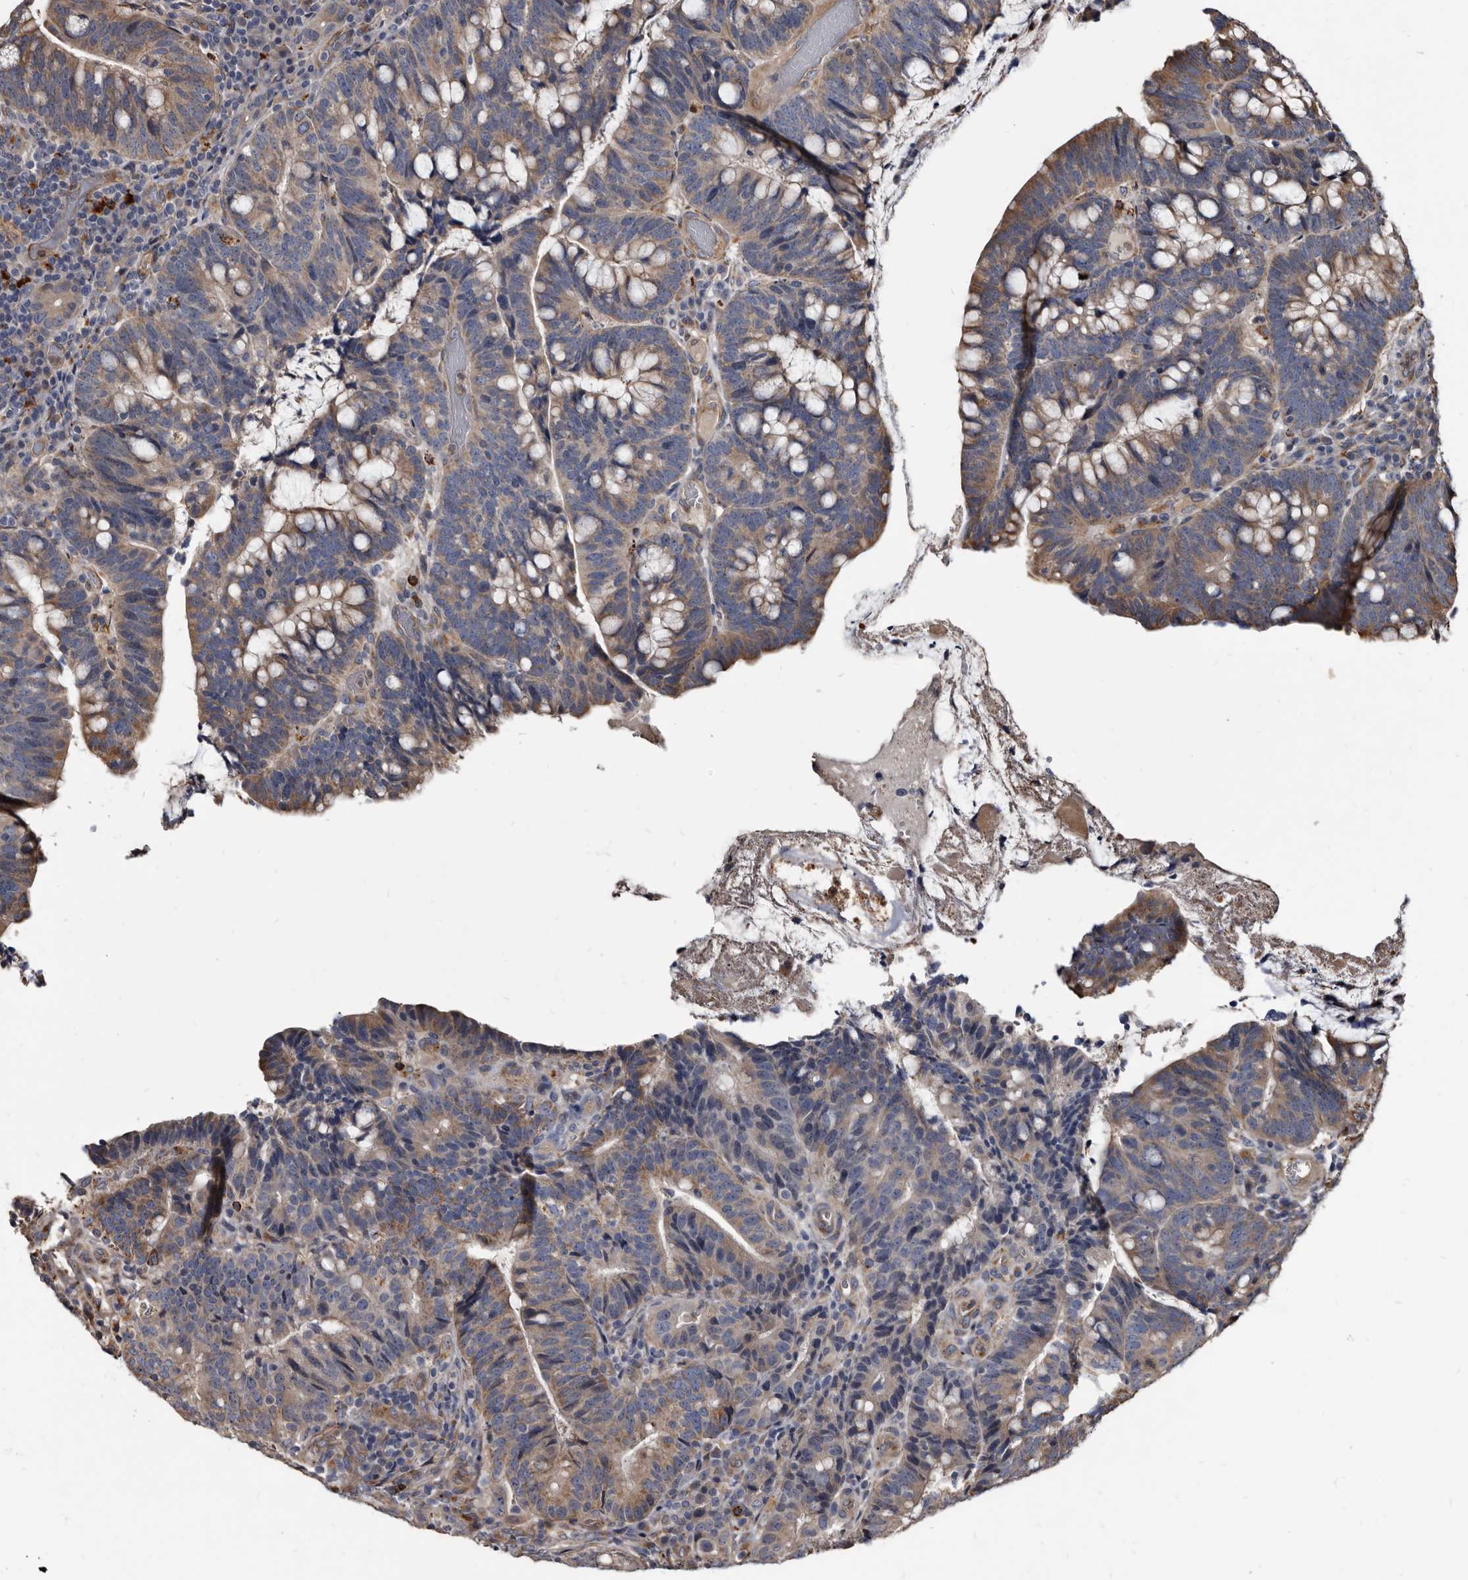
{"staining": {"intensity": "moderate", "quantity": "25%-75%", "location": "cytoplasmic/membranous"}, "tissue": "colorectal cancer", "cell_type": "Tumor cells", "image_type": "cancer", "snomed": [{"axis": "morphology", "description": "Adenocarcinoma, NOS"}, {"axis": "topography", "description": "Colon"}], "caption": "A medium amount of moderate cytoplasmic/membranous staining is present in approximately 25%-75% of tumor cells in colorectal cancer tissue.", "gene": "CTSA", "patient": {"sex": "female", "age": 66}}